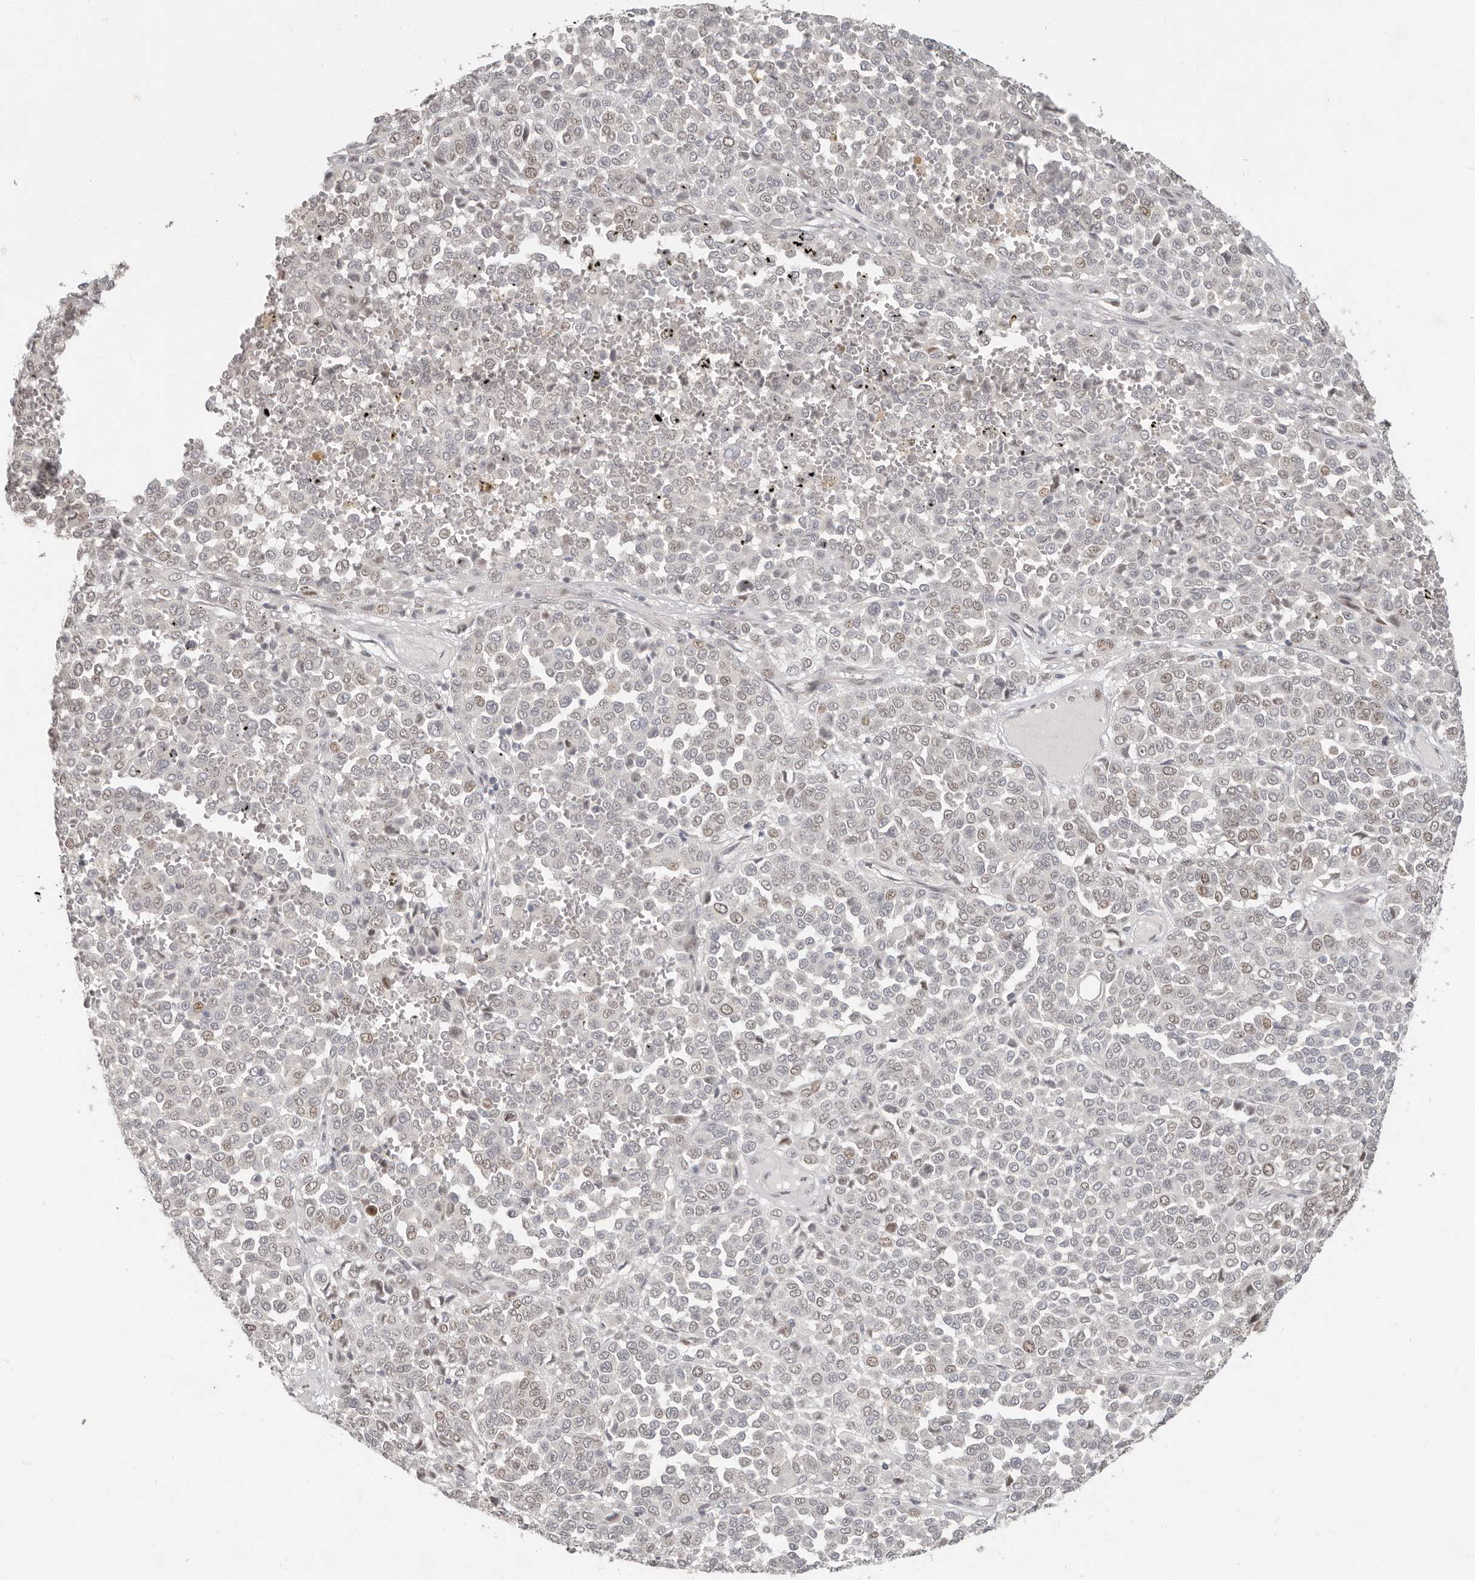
{"staining": {"intensity": "weak", "quantity": "<25%", "location": "nuclear"}, "tissue": "melanoma", "cell_type": "Tumor cells", "image_type": "cancer", "snomed": [{"axis": "morphology", "description": "Malignant melanoma, Metastatic site"}, {"axis": "topography", "description": "Pancreas"}], "caption": "IHC histopathology image of neoplastic tissue: melanoma stained with DAB exhibits no significant protein staining in tumor cells.", "gene": "RFC2", "patient": {"sex": "female", "age": 30}}